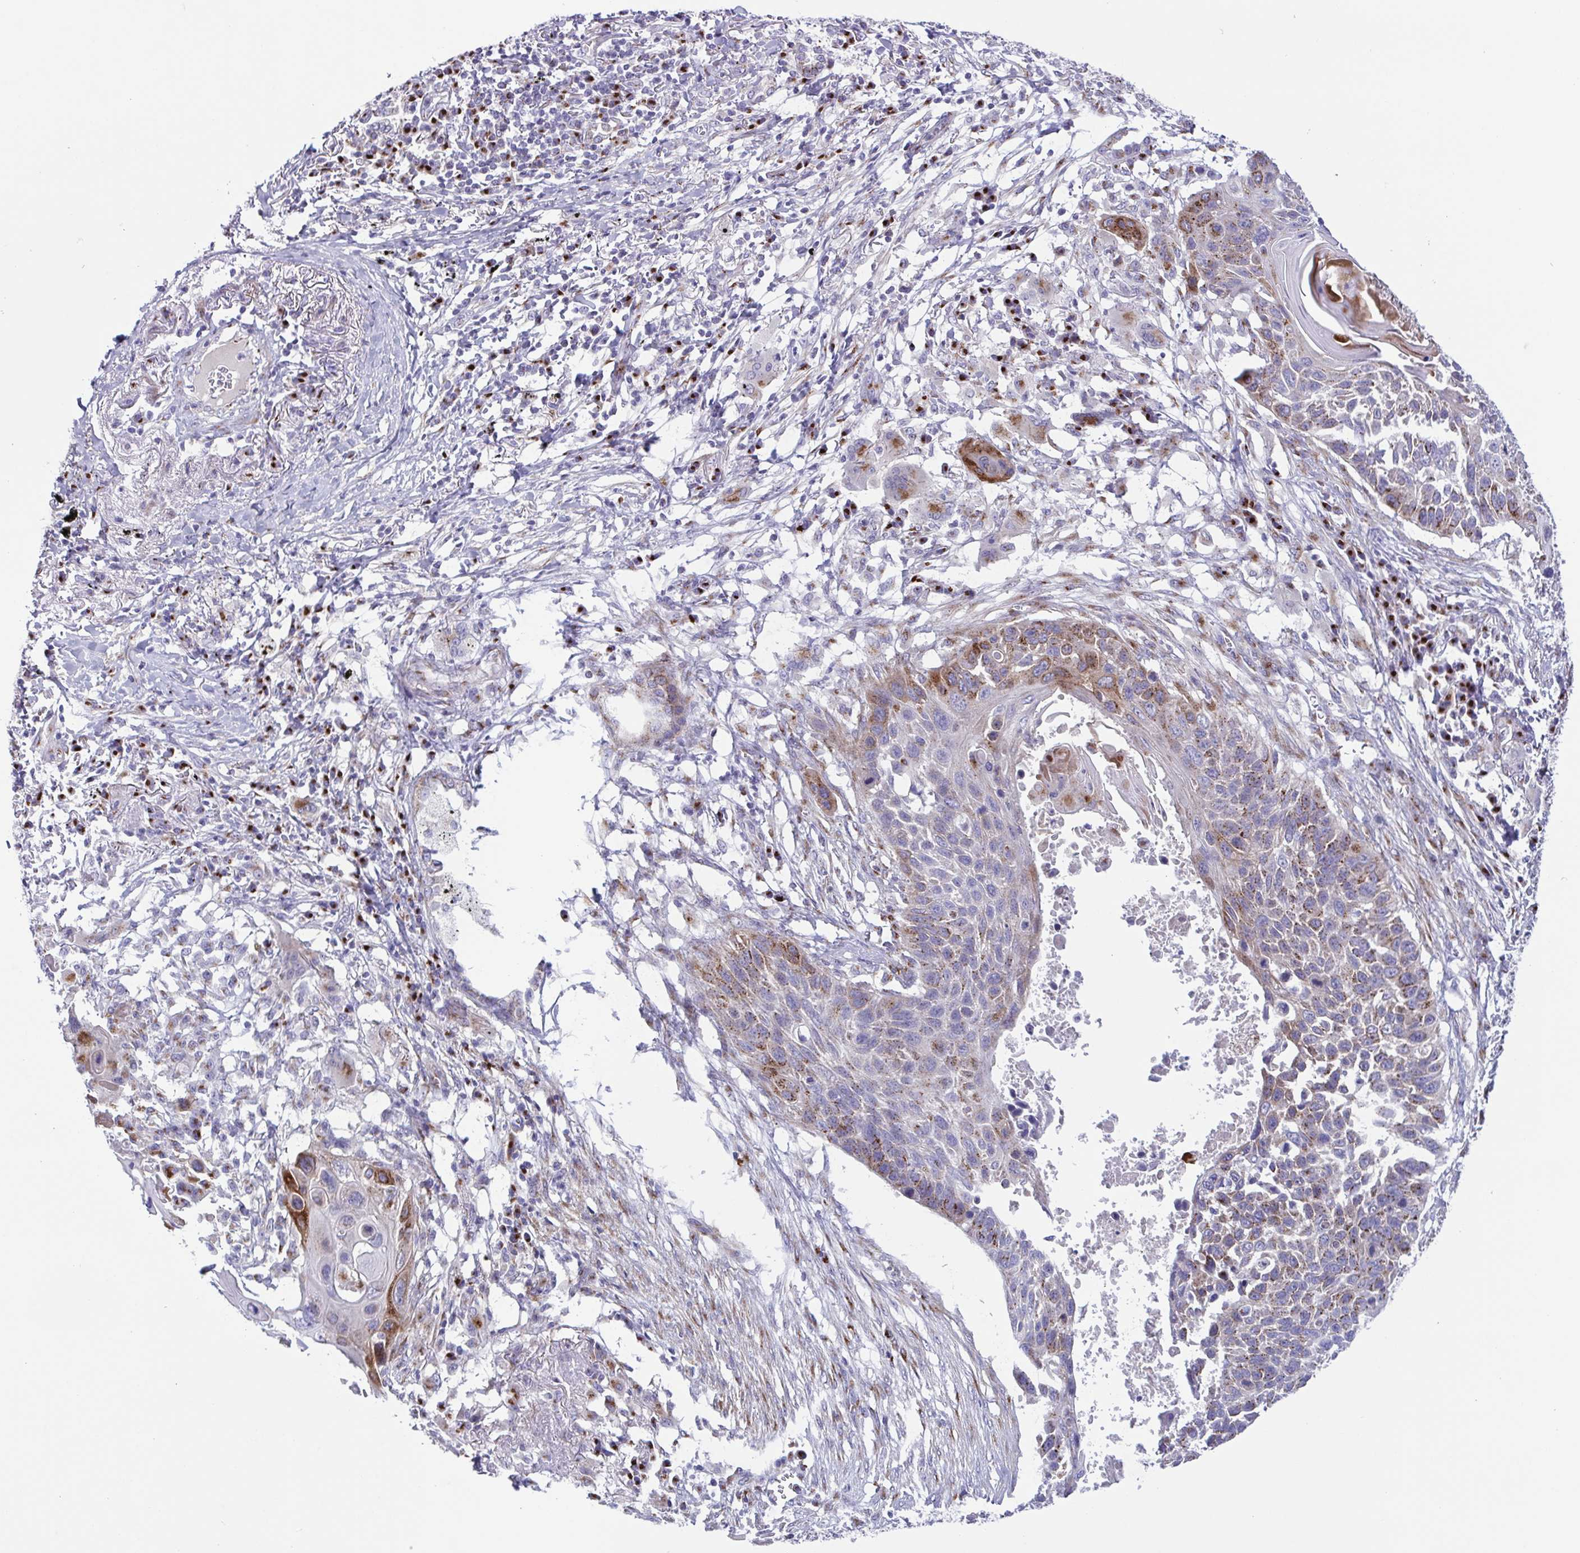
{"staining": {"intensity": "moderate", "quantity": "<25%", "location": "cytoplasmic/membranous"}, "tissue": "lung cancer", "cell_type": "Tumor cells", "image_type": "cancer", "snomed": [{"axis": "morphology", "description": "Squamous cell carcinoma, NOS"}, {"axis": "topography", "description": "Lung"}], "caption": "Protein staining of lung cancer tissue shows moderate cytoplasmic/membranous positivity in approximately <25% of tumor cells.", "gene": "COL17A1", "patient": {"sex": "male", "age": 78}}